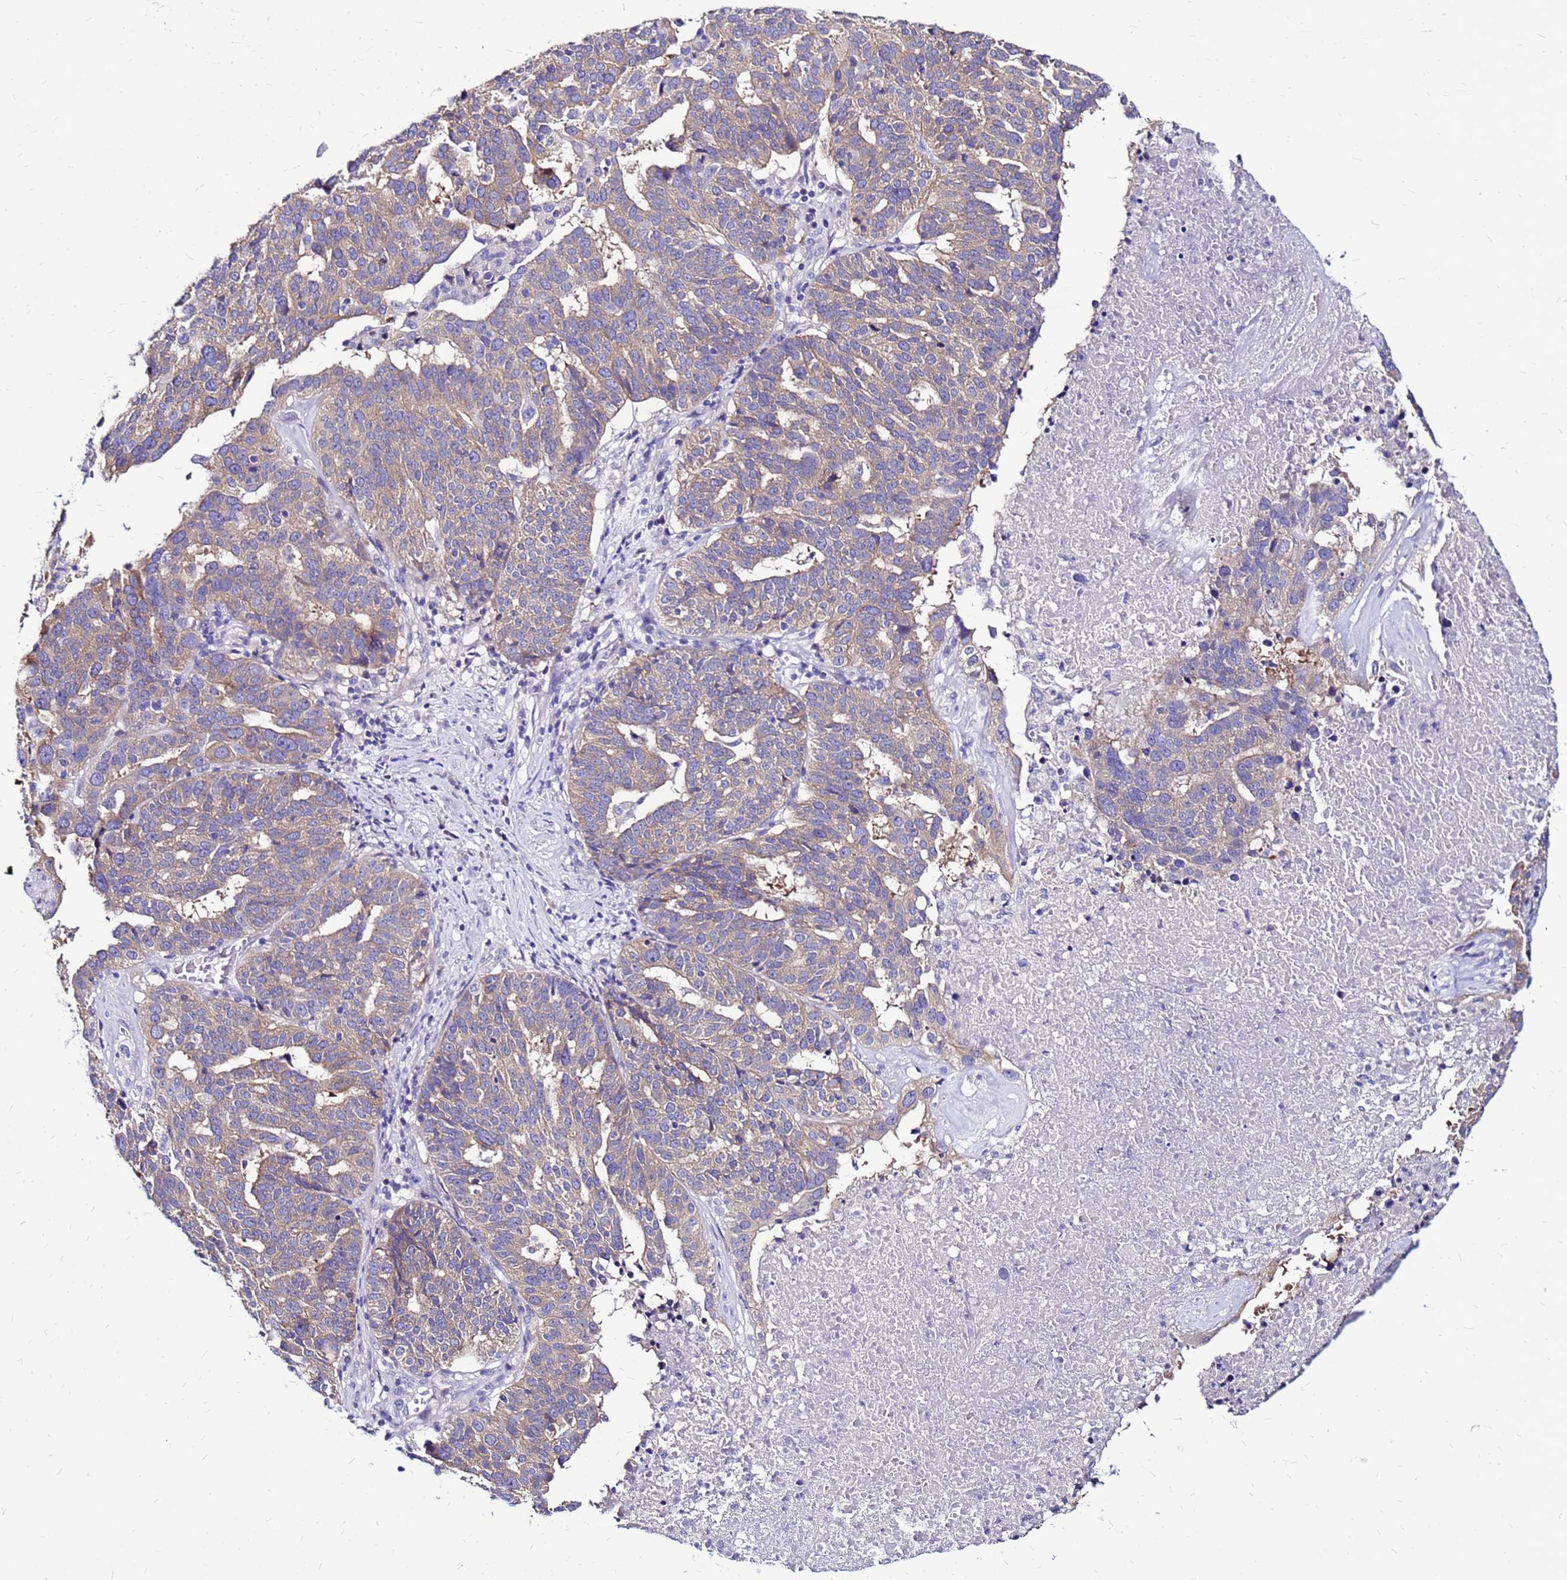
{"staining": {"intensity": "weak", "quantity": ">75%", "location": "cytoplasmic/membranous"}, "tissue": "ovarian cancer", "cell_type": "Tumor cells", "image_type": "cancer", "snomed": [{"axis": "morphology", "description": "Cystadenocarcinoma, serous, NOS"}, {"axis": "topography", "description": "Ovary"}], "caption": "A high-resolution photomicrograph shows IHC staining of ovarian cancer (serous cystadenocarcinoma), which demonstrates weak cytoplasmic/membranous staining in about >75% of tumor cells. (IHC, brightfield microscopy, high magnification).", "gene": "ARHGEF5", "patient": {"sex": "female", "age": 59}}